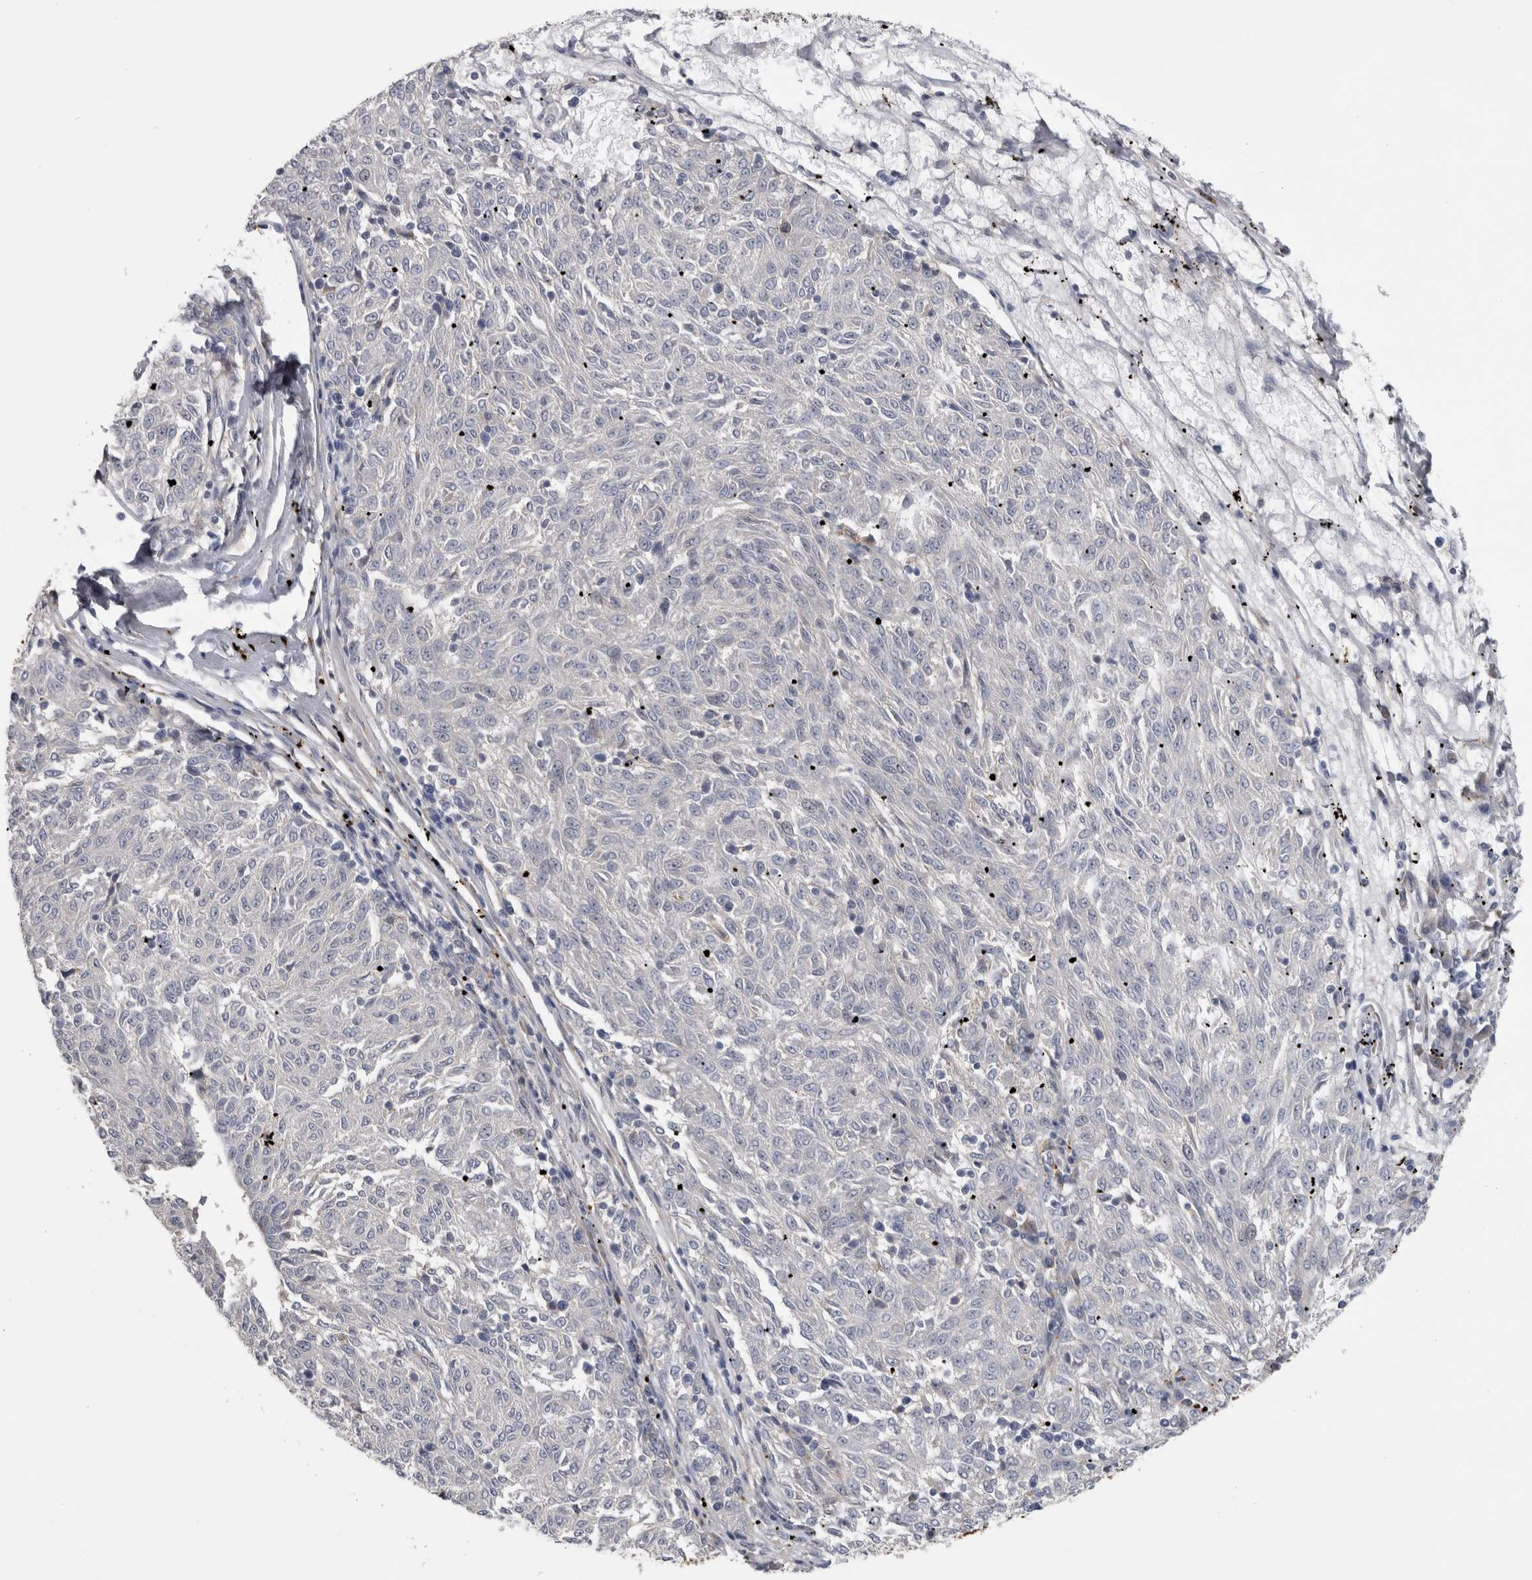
{"staining": {"intensity": "negative", "quantity": "none", "location": "none"}, "tissue": "melanoma", "cell_type": "Tumor cells", "image_type": "cancer", "snomed": [{"axis": "morphology", "description": "Malignant melanoma, NOS"}, {"axis": "topography", "description": "Skin"}], "caption": "An immunohistochemistry photomicrograph of melanoma is shown. There is no staining in tumor cells of melanoma.", "gene": "ATXN2", "patient": {"sex": "female", "age": 72}}